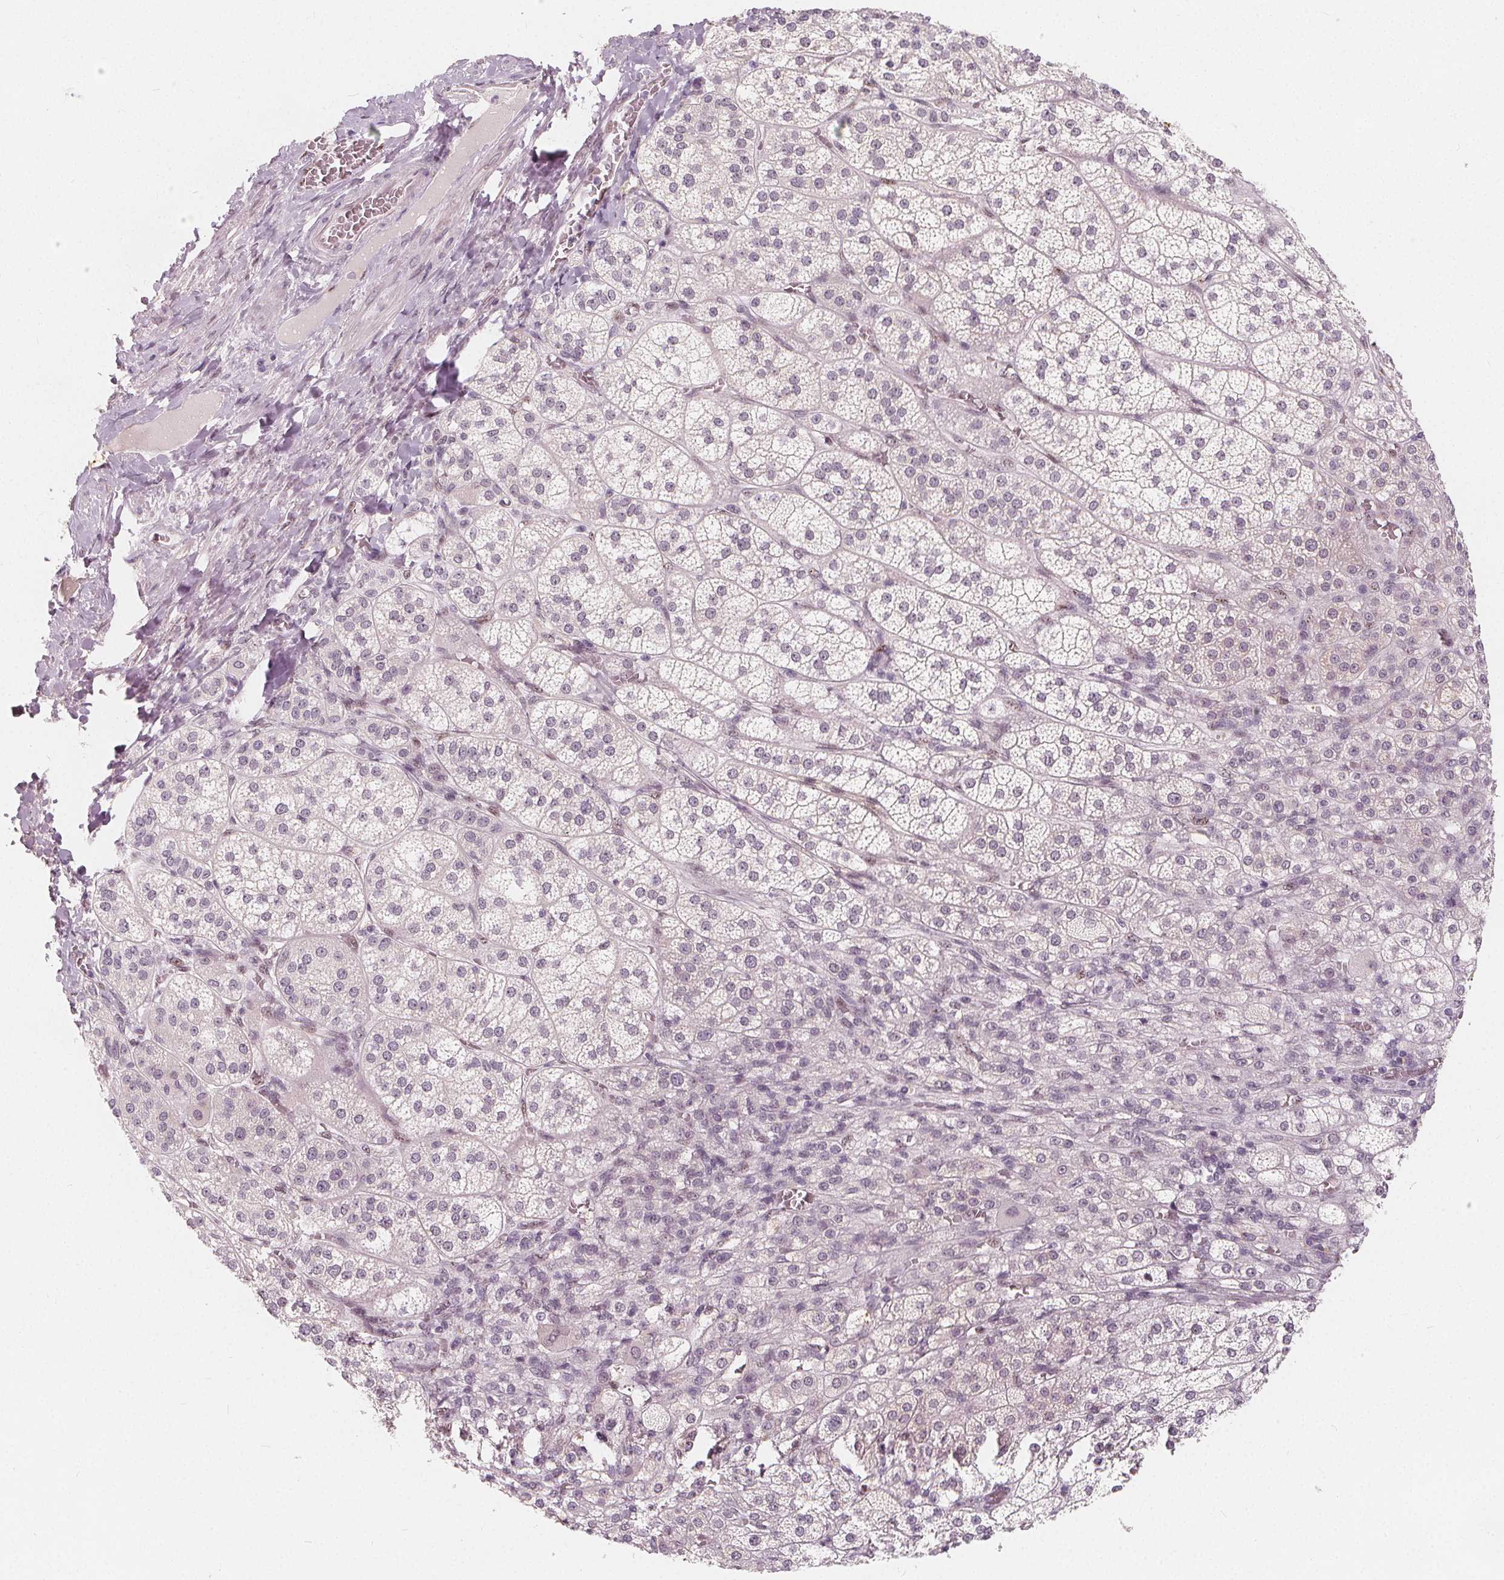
{"staining": {"intensity": "weak", "quantity": "<25%", "location": "cytoplasmic/membranous"}, "tissue": "adrenal gland", "cell_type": "Glandular cells", "image_type": "normal", "snomed": [{"axis": "morphology", "description": "Normal tissue, NOS"}, {"axis": "topography", "description": "Adrenal gland"}], "caption": "Immunohistochemistry histopathology image of unremarkable adrenal gland: adrenal gland stained with DAB displays no significant protein staining in glandular cells. (Stains: DAB (3,3'-diaminobenzidine) immunohistochemistry with hematoxylin counter stain, Microscopy: brightfield microscopy at high magnification).", "gene": "DRC3", "patient": {"sex": "female", "age": 60}}